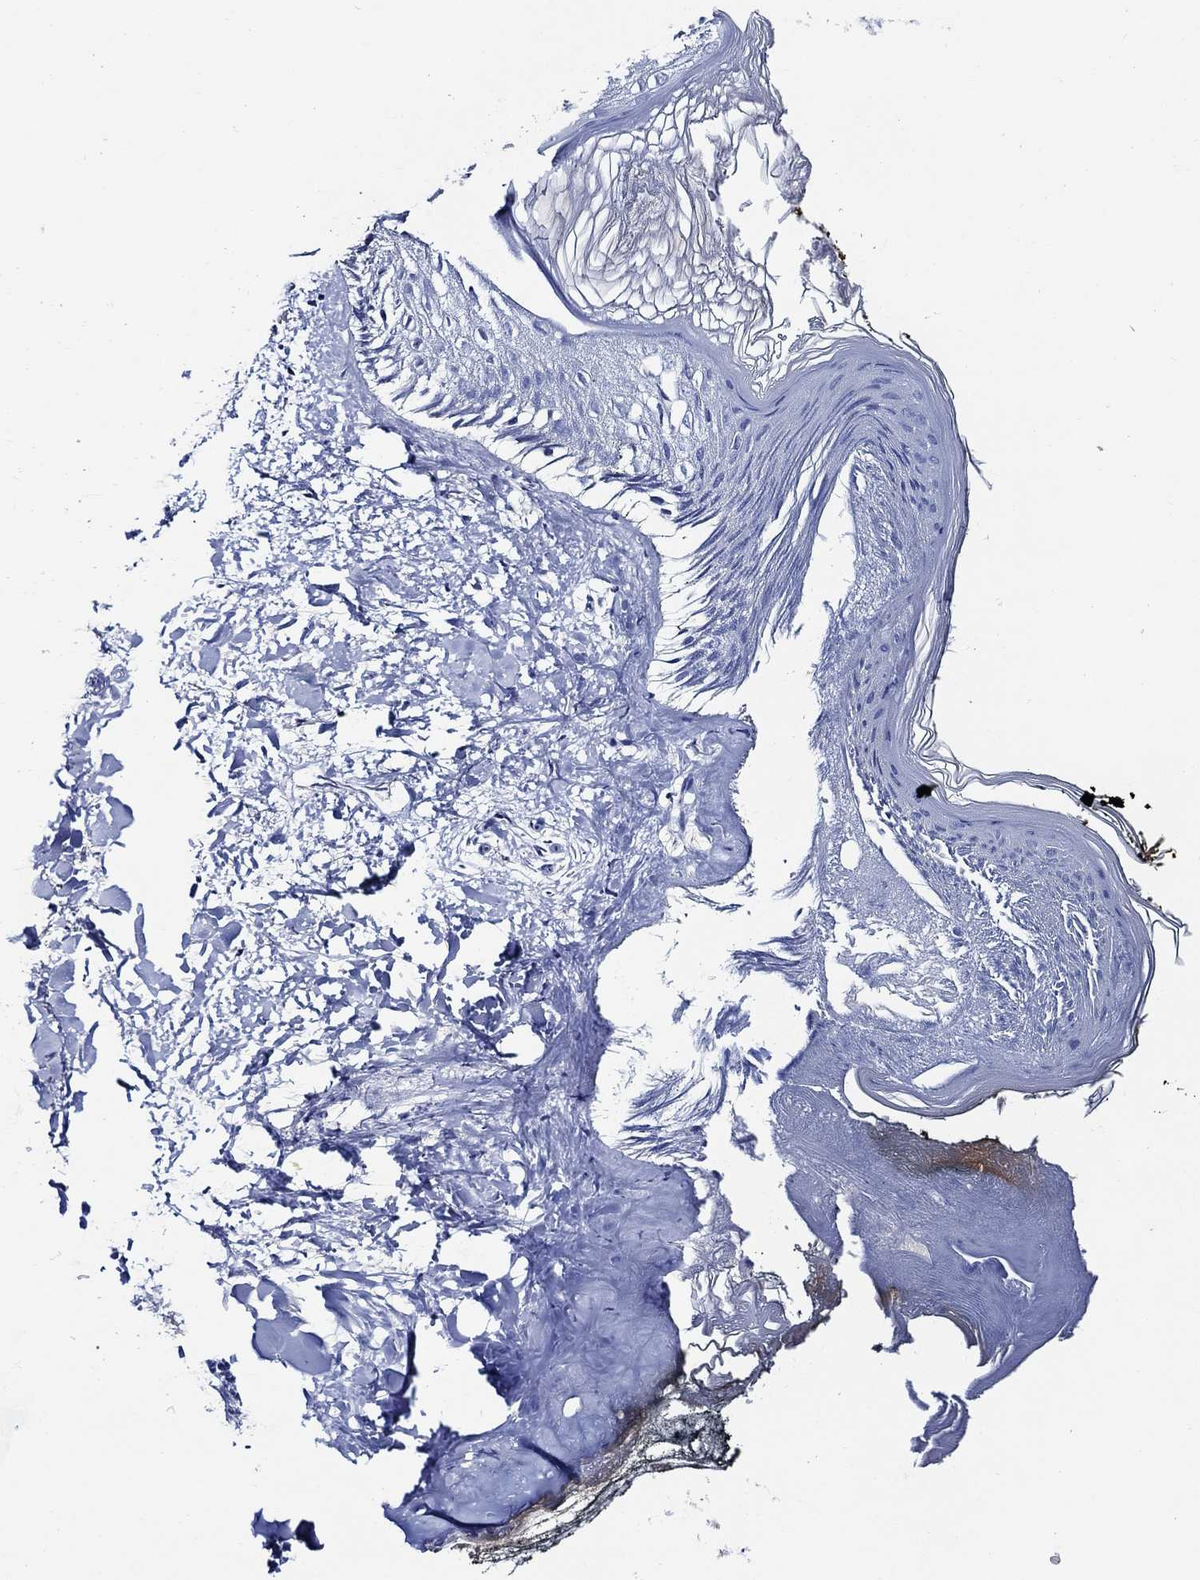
{"staining": {"intensity": "negative", "quantity": "none", "location": "none"}, "tissue": "skin", "cell_type": "Fibroblasts", "image_type": "normal", "snomed": [{"axis": "morphology", "description": "Normal tissue, NOS"}, {"axis": "topography", "description": "Skin"}], "caption": "Immunohistochemistry image of normal human skin stained for a protein (brown), which displays no positivity in fibroblasts. (DAB (3,3'-diaminobenzidine) immunohistochemistry, high magnification).", "gene": "SKOR1", "patient": {"sex": "female", "age": 34}}